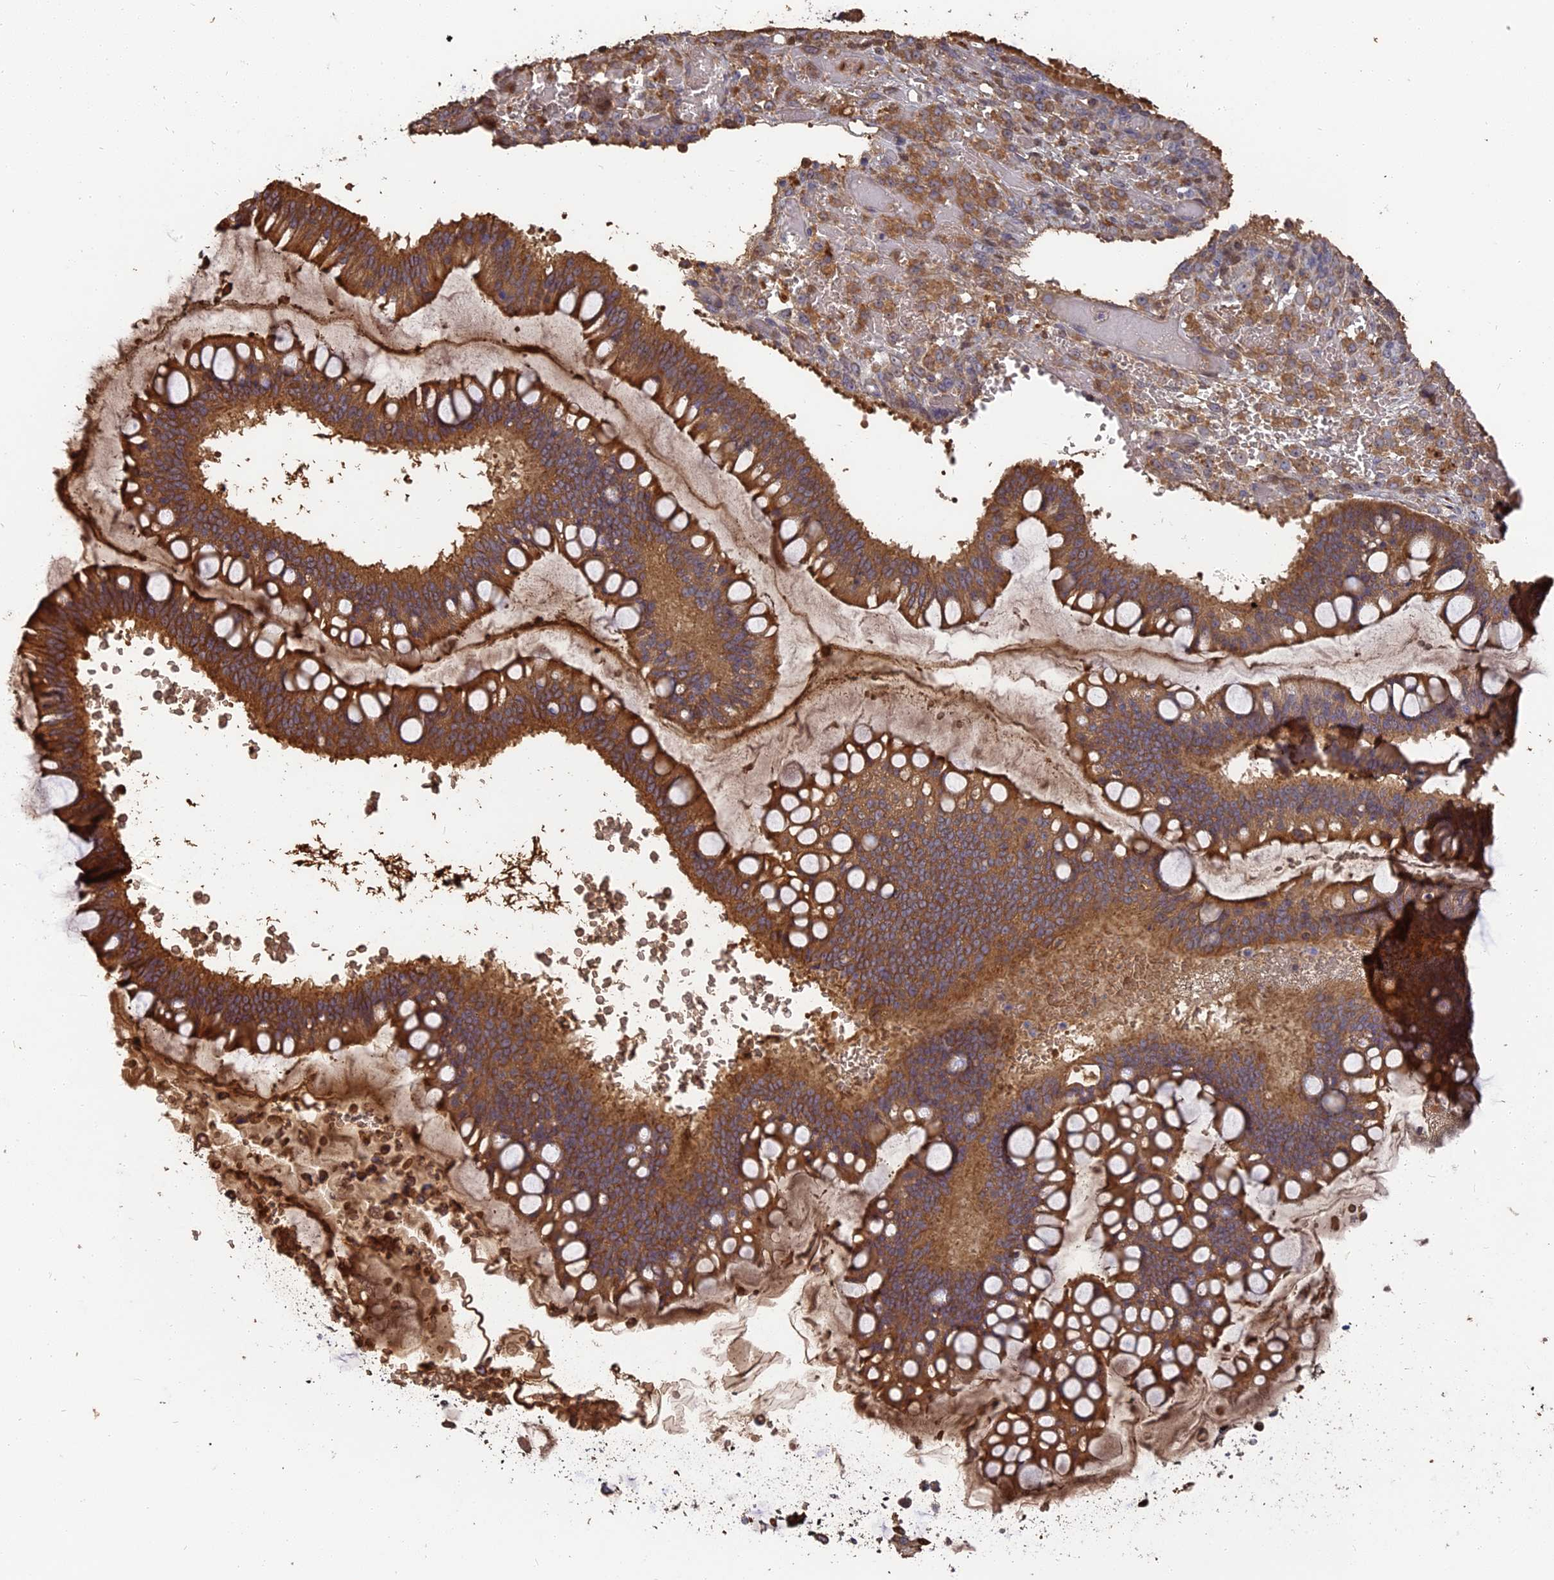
{"staining": {"intensity": "strong", "quantity": ">75%", "location": "cytoplasmic/membranous"}, "tissue": "ovarian cancer", "cell_type": "Tumor cells", "image_type": "cancer", "snomed": [{"axis": "morphology", "description": "Cystadenocarcinoma, mucinous, NOS"}, {"axis": "topography", "description": "Ovary"}], "caption": "A histopathology image of human ovarian cancer stained for a protein shows strong cytoplasmic/membranous brown staining in tumor cells.", "gene": "ERMAP", "patient": {"sex": "female", "age": 73}}